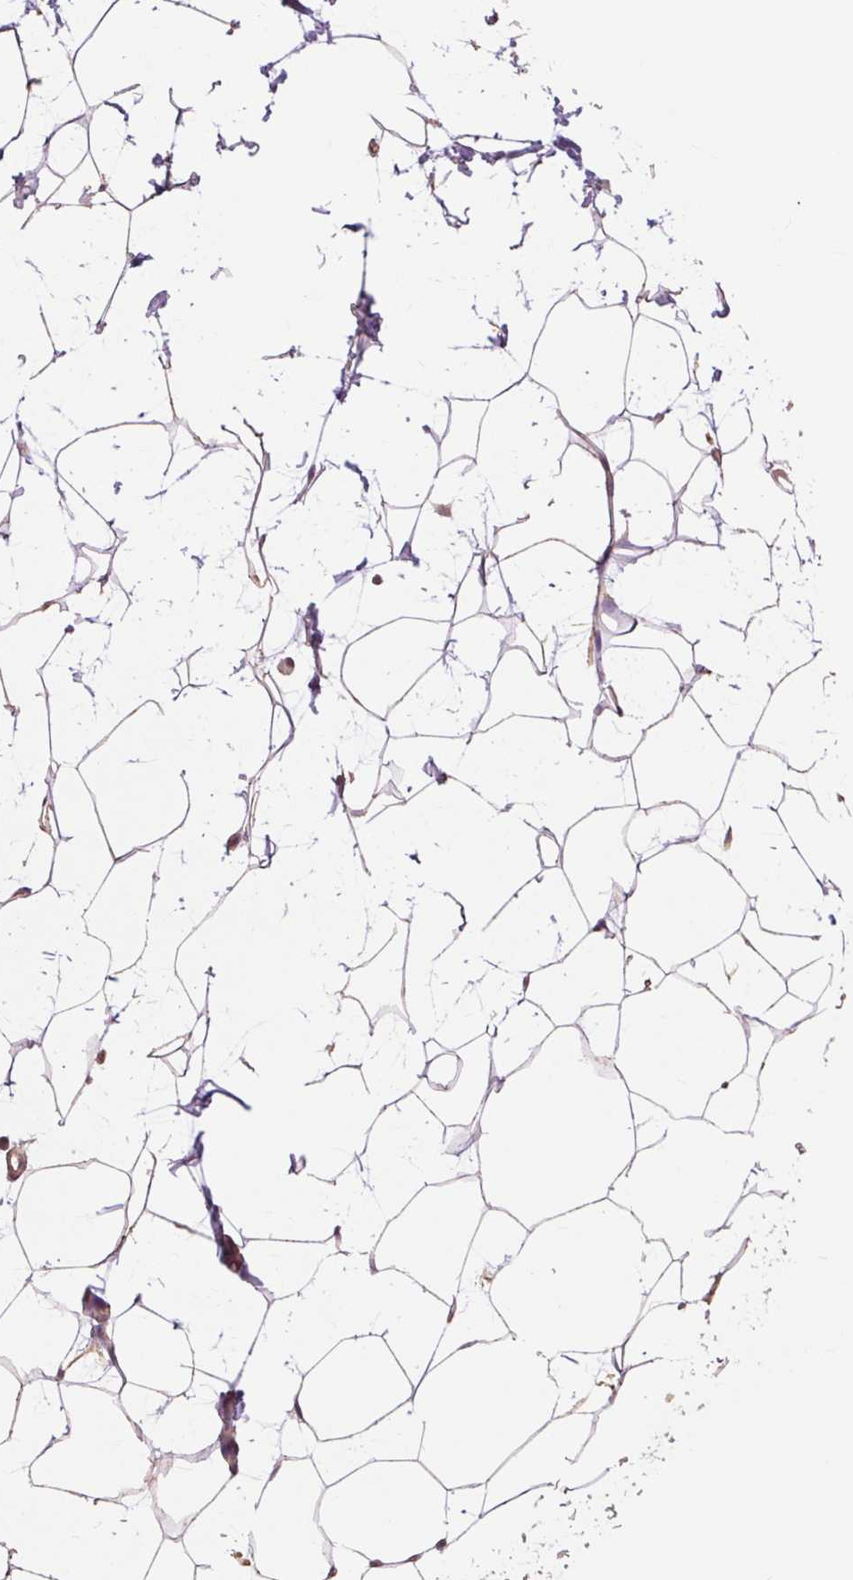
{"staining": {"intensity": "negative", "quantity": "none", "location": "none"}, "tissue": "breast", "cell_type": "Adipocytes", "image_type": "normal", "snomed": [{"axis": "morphology", "description": "Normal tissue, NOS"}, {"axis": "topography", "description": "Breast"}], "caption": "IHC image of unremarkable breast: human breast stained with DAB exhibits no significant protein positivity in adipocytes.", "gene": "PALM", "patient": {"sex": "female", "age": 27}}